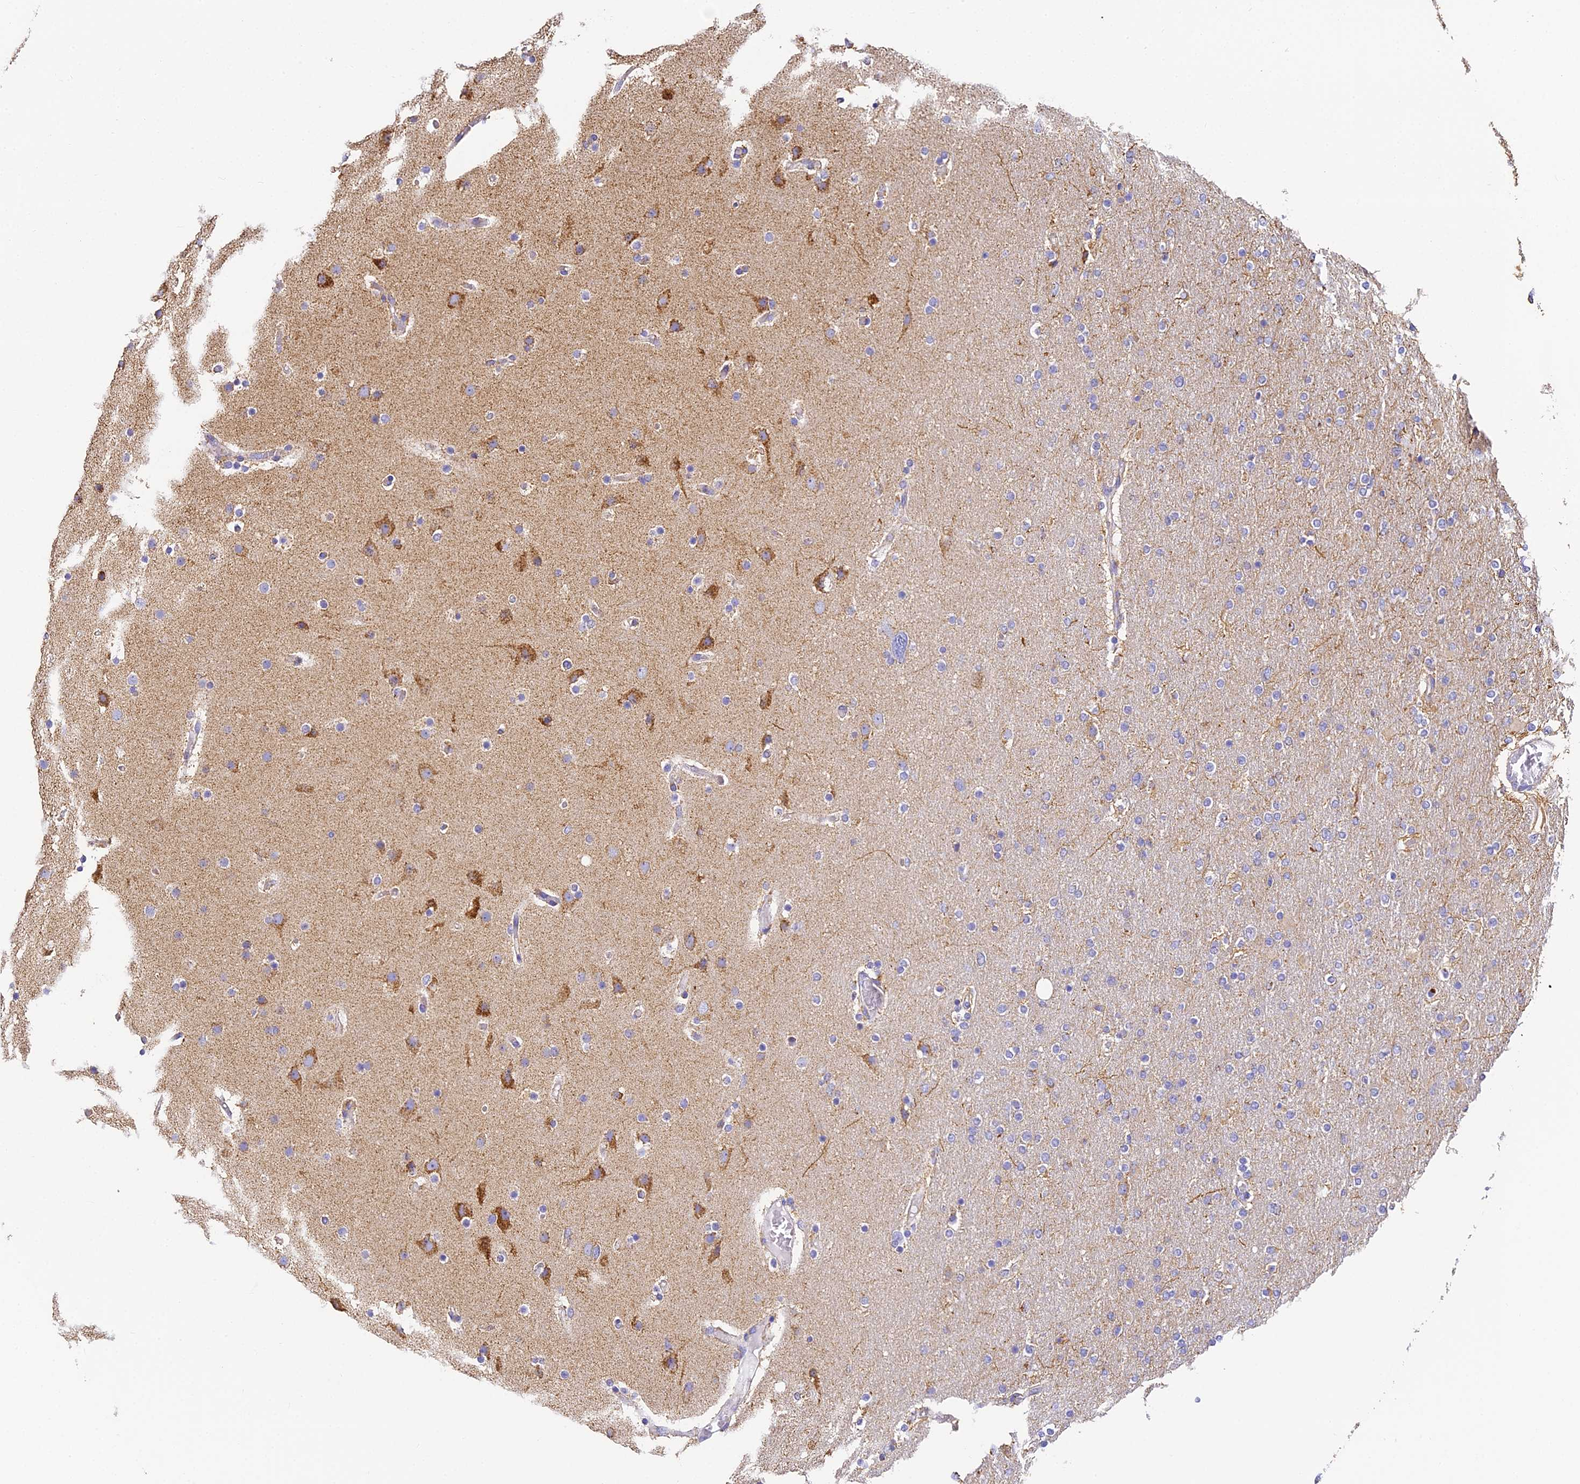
{"staining": {"intensity": "negative", "quantity": "none", "location": "none"}, "tissue": "glioma", "cell_type": "Tumor cells", "image_type": "cancer", "snomed": [{"axis": "morphology", "description": "Glioma, malignant, High grade"}, {"axis": "topography", "description": "Cerebral cortex"}], "caption": "An immunohistochemistry histopathology image of malignant high-grade glioma is shown. There is no staining in tumor cells of malignant high-grade glioma.", "gene": "COX6C", "patient": {"sex": "female", "age": 36}}